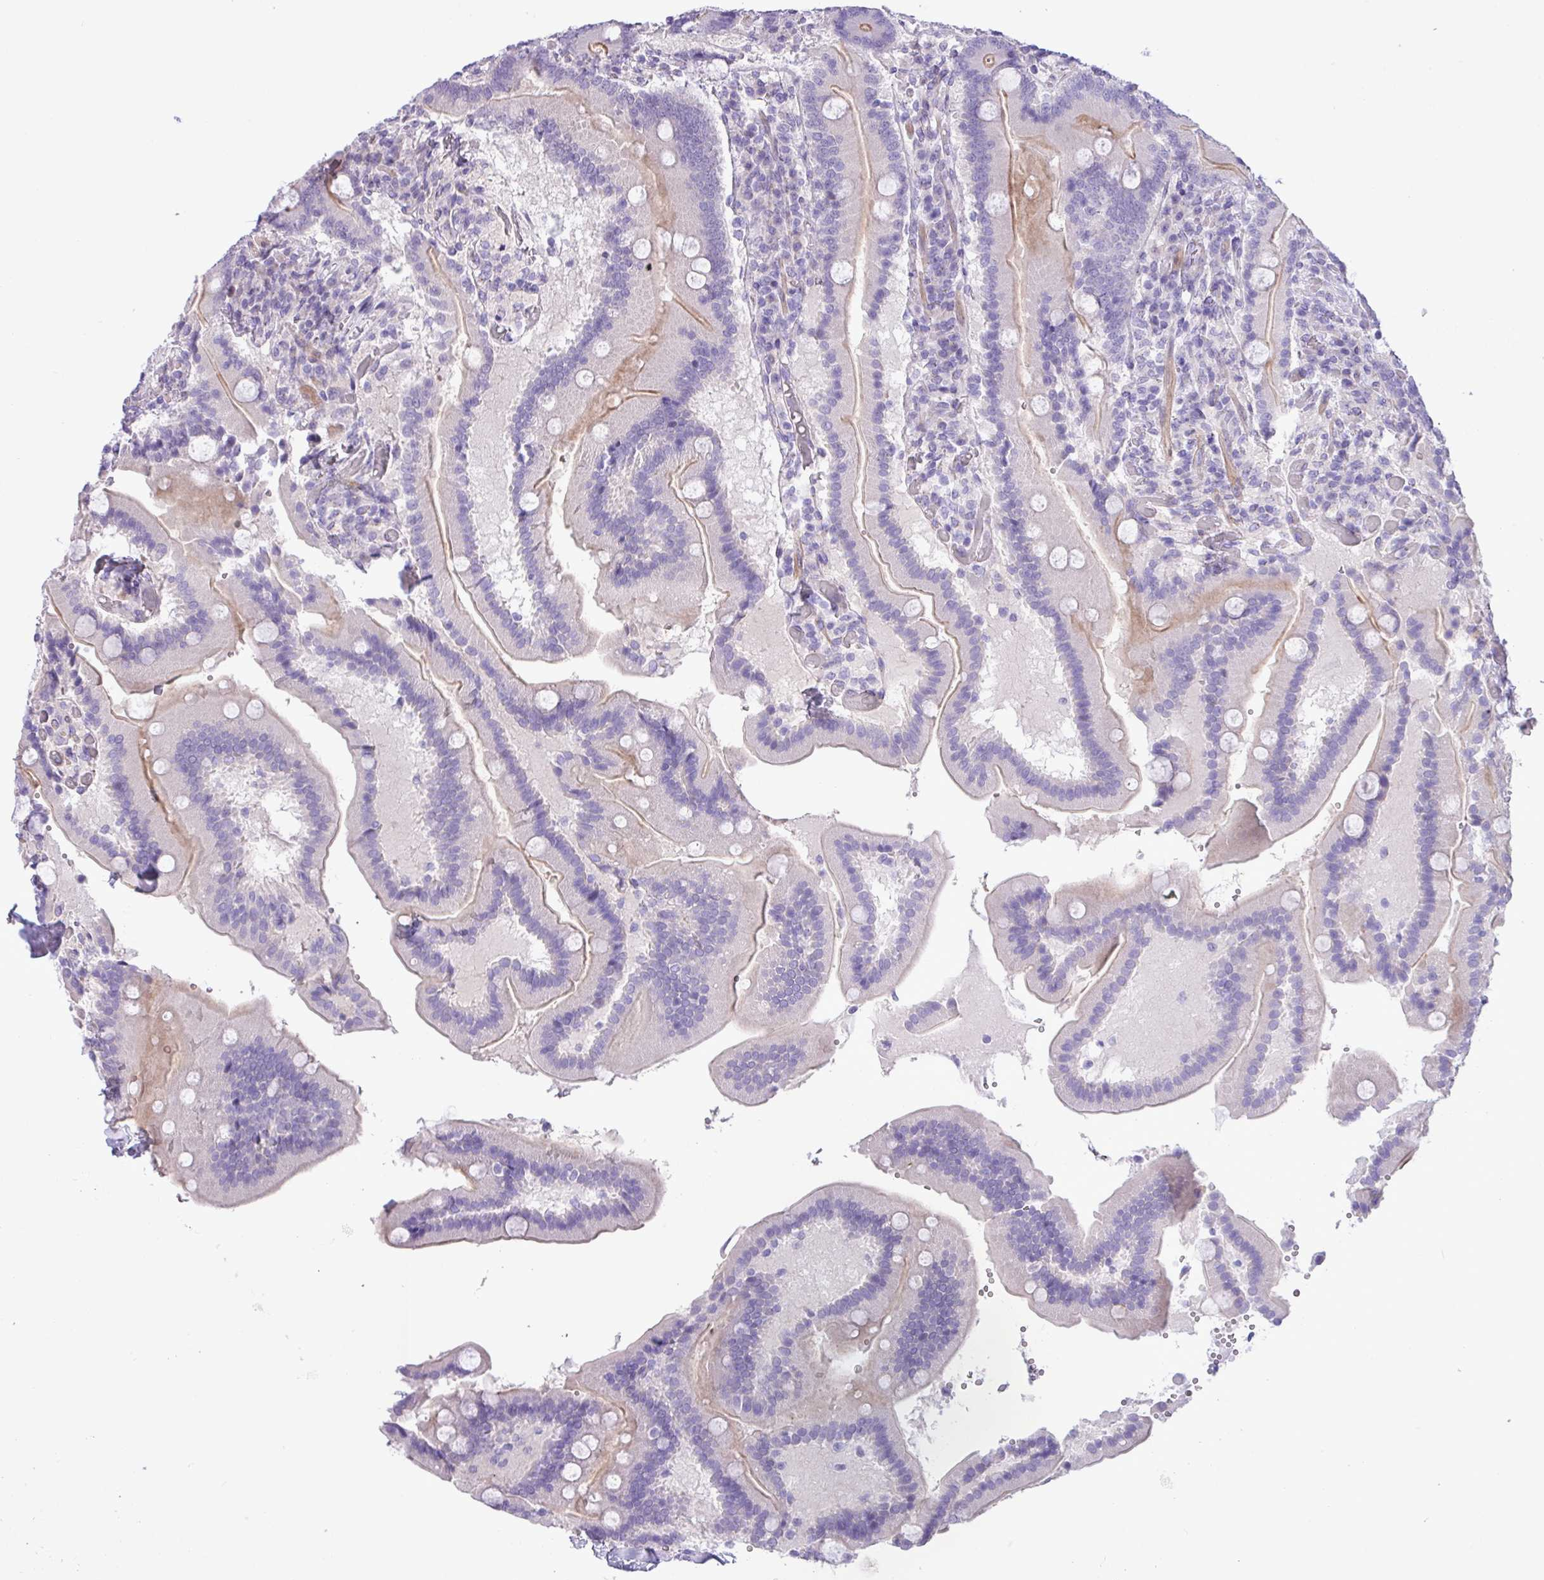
{"staining": {"intensity": "moderate", "quantity": "<25%", "location": "cytoplasmic/membranous"}, "tissue": "duodenum", "cell_type": "Glandular cells", "image_type": "normal", "snomed": [{"axis": "morphology", "description": "Normal tissue, NOS"}, {"axis": "topography", "description": "Duodenum"}], "caption": "Immunohistochemical staining of unremarkable duodenum displays low levels of moderate cytoplasmic/membranous expression in about <25% of glandular cells. (Stains: DAB (3,3'-diaminobenzidine) in brown, nuclei in blue, Microscopy: brightfield microscopy at high magnification).", "gene": "SPINK8", "patient": {"sex": "female", "age": 62}}